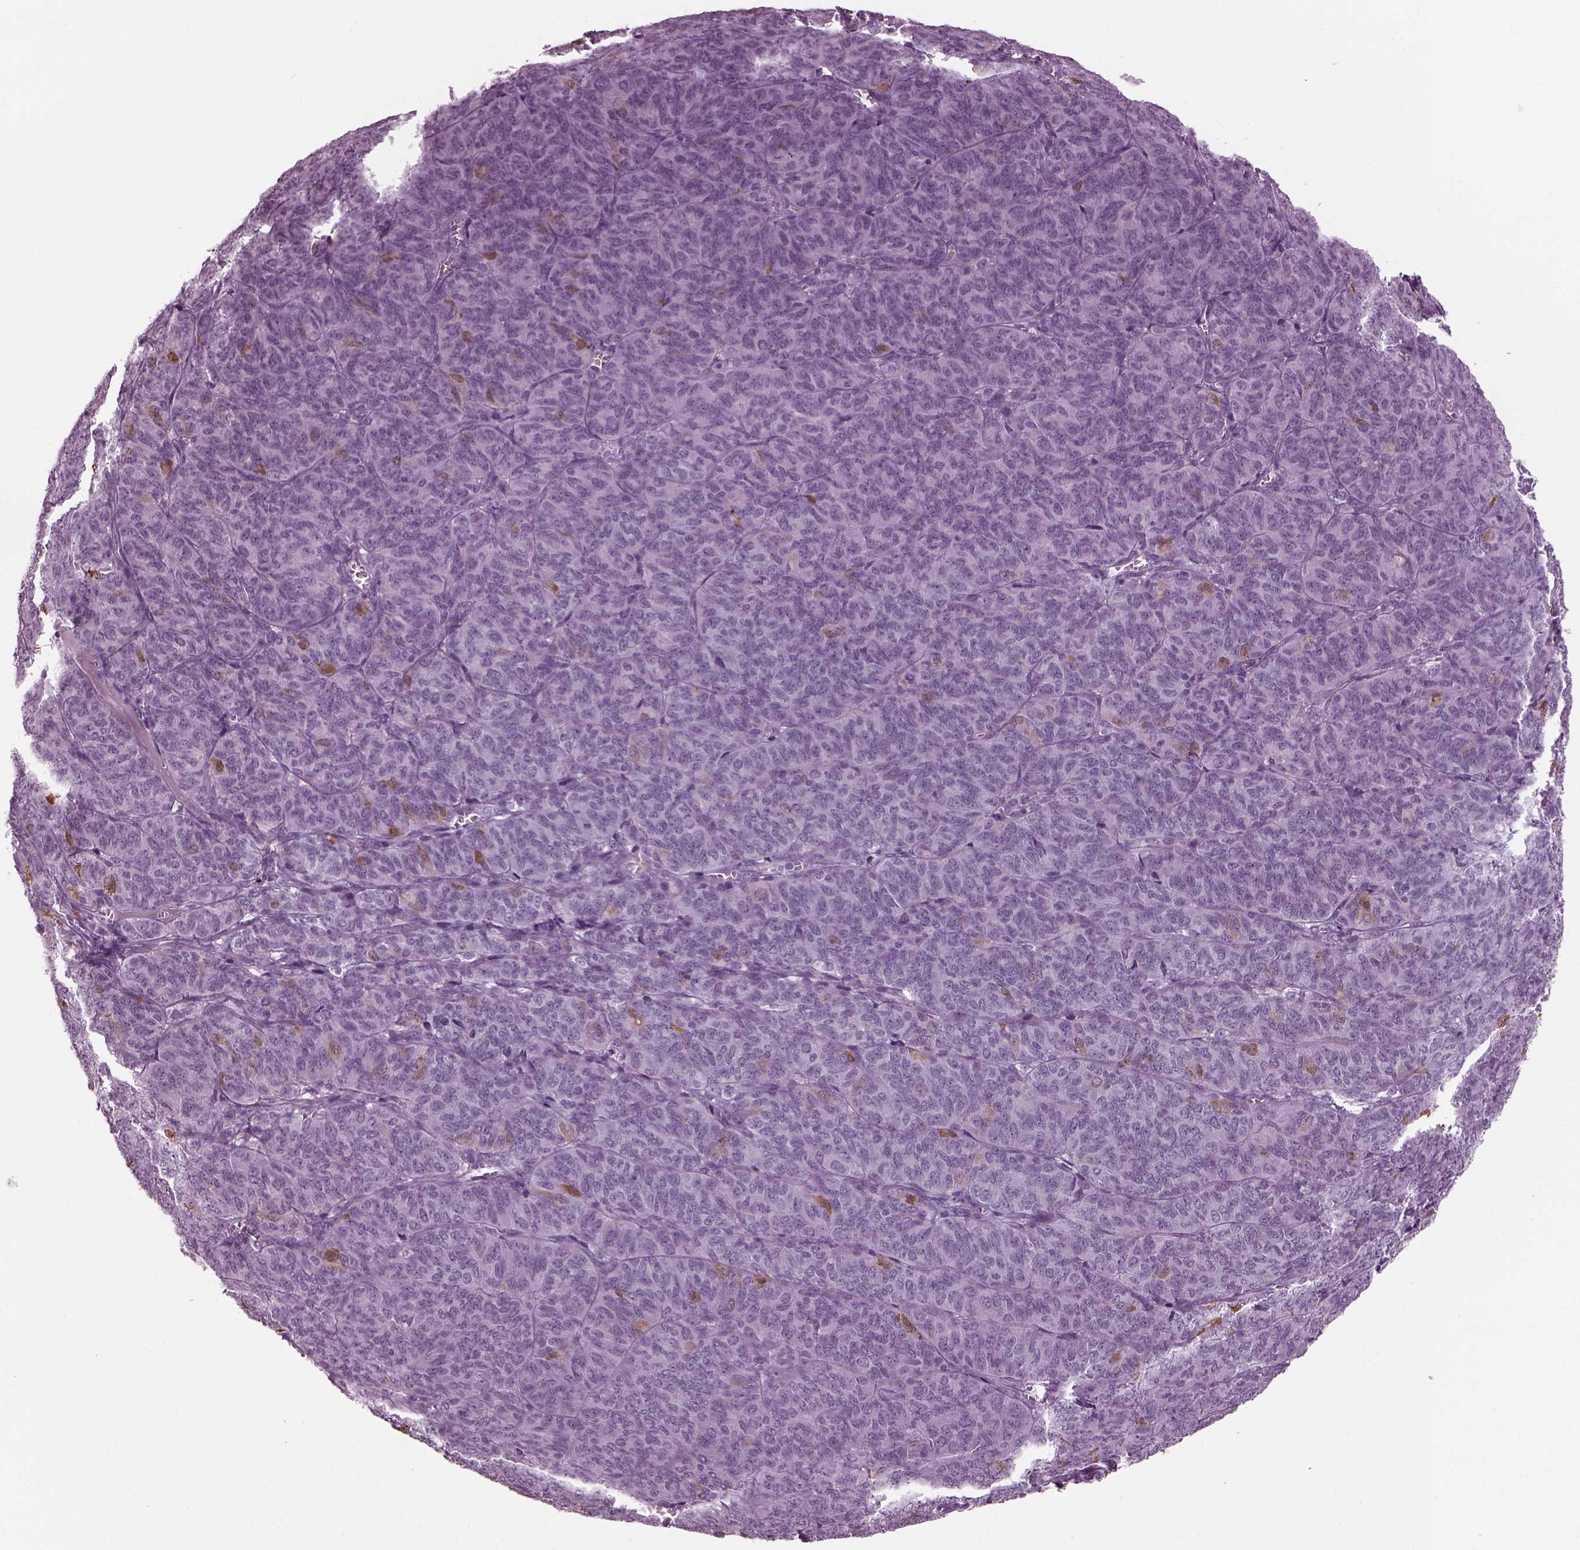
{"staining": {"intensity": "weak", "quantity": "<25%", "location": "cytoplasmic/membranous"}, "tissue": "ovarian cancer", "cell_type": "Tumor cells", "image_type": "cancer", "snomed": [{"axis": "morphology", "description": "Carcinoma, endometroid"}, {"axis": "topography", "description": "Ovary"}], "caption": "A histopathology image of human ovarian cancer (endometroid carcinoma) is negative for staining in tumor cells.", "gene": "TPPP2", "patient": {"sex": "female", "age": 80}}